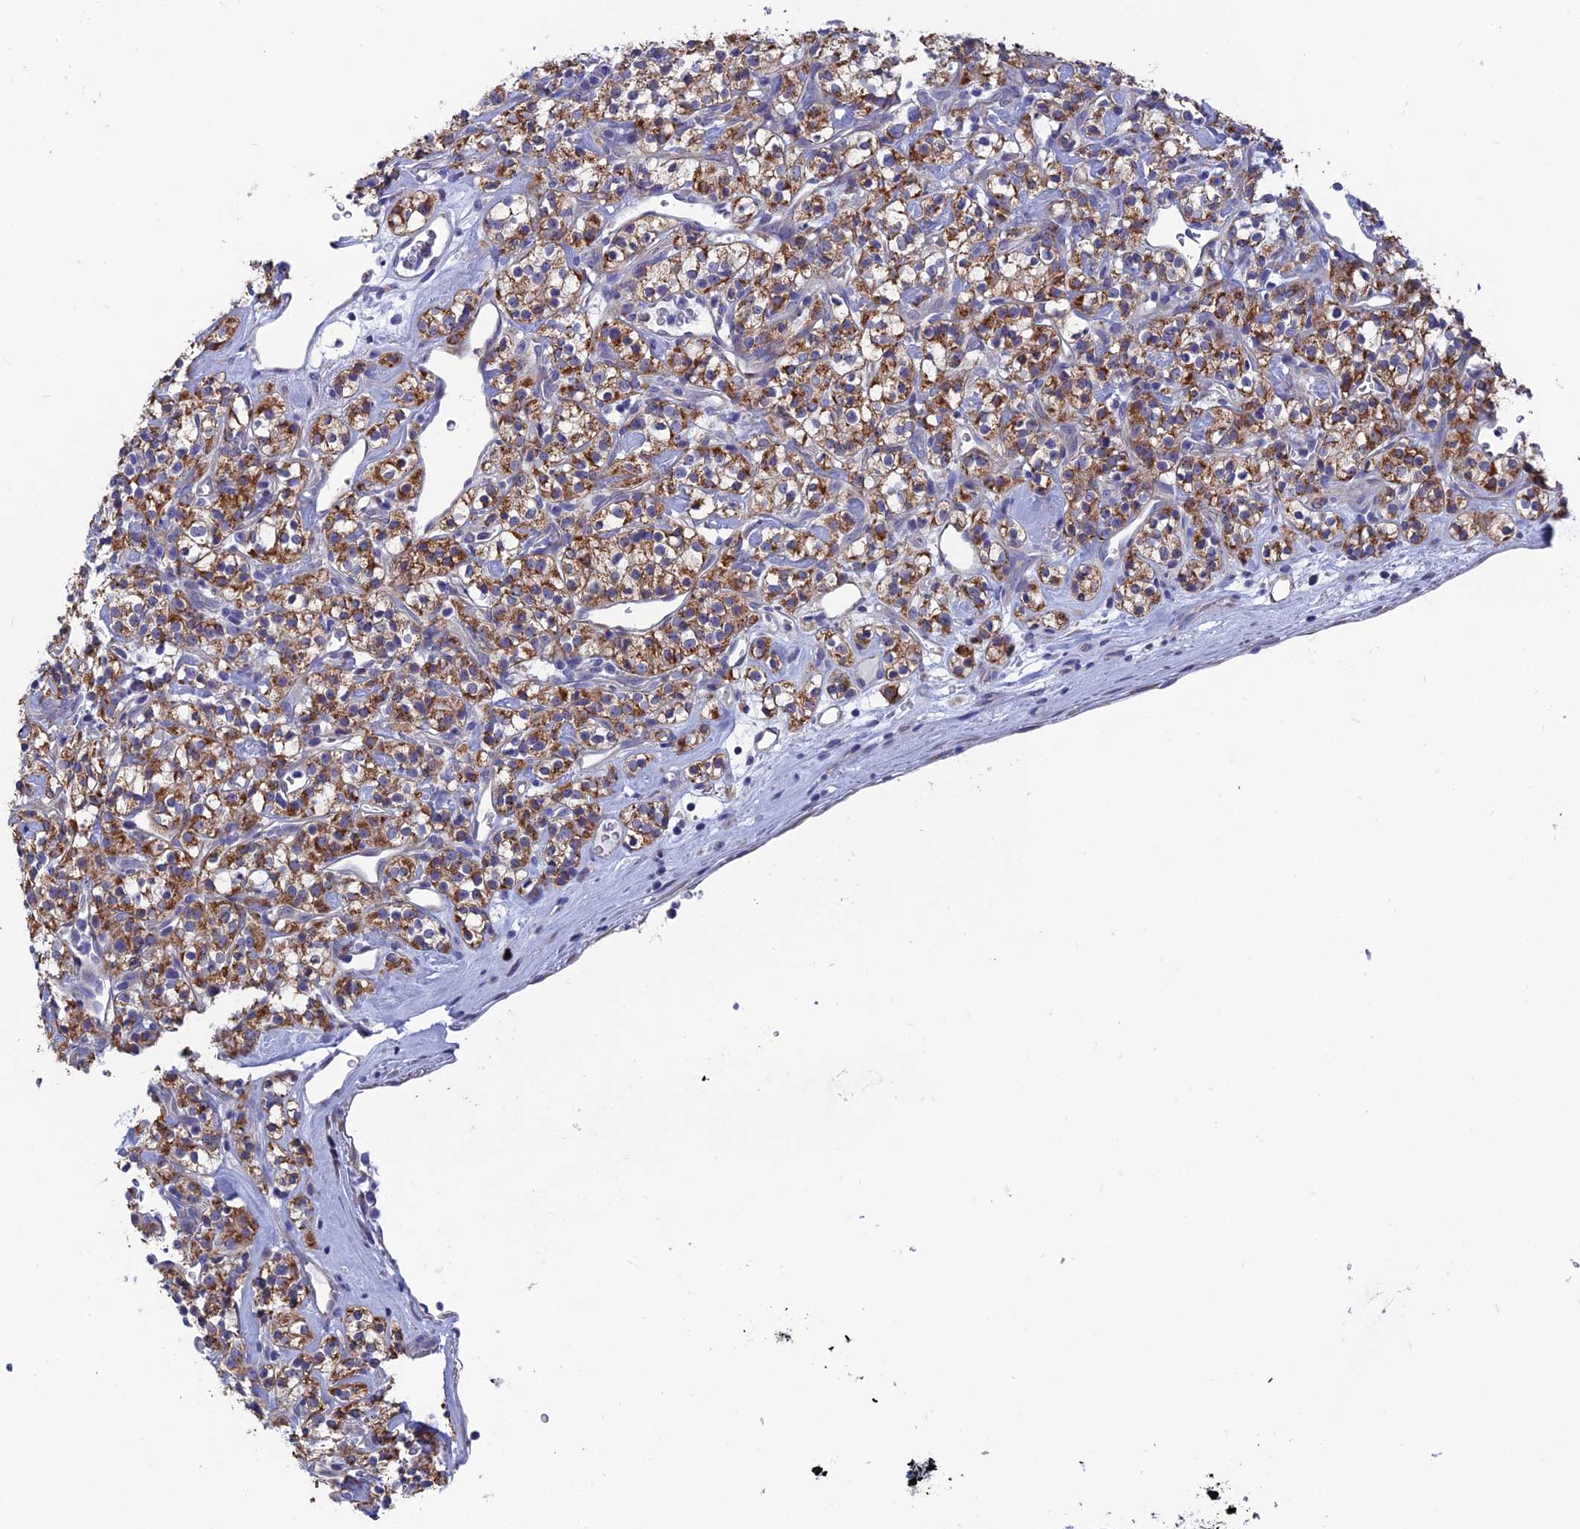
{"staining": {"intensity": "moderate", "quantity": ">75%", "location": "cytoplasmic/membranous"}, "tissue": "renal cancer", "cell_type": "Tumor cells", "image_type": "cancer", "snomed": [{"axis": "morphology", "description": "Adenocarcinoma, NOS"}, {"axis": "topography", "description": "Kidney"}], "caption": "Immunohistochemistry (IHC) micrograph of neoplastic tissue: renal cancer stained using IHC reveals medium levels of moderate protein expression localized specifically in the cytoplasmic/membranous of tumor cells, appearing as a cytoplasmic/membranous brown color.", "gene": "AK4", "patient": {"sex": "male", "age": 77}}